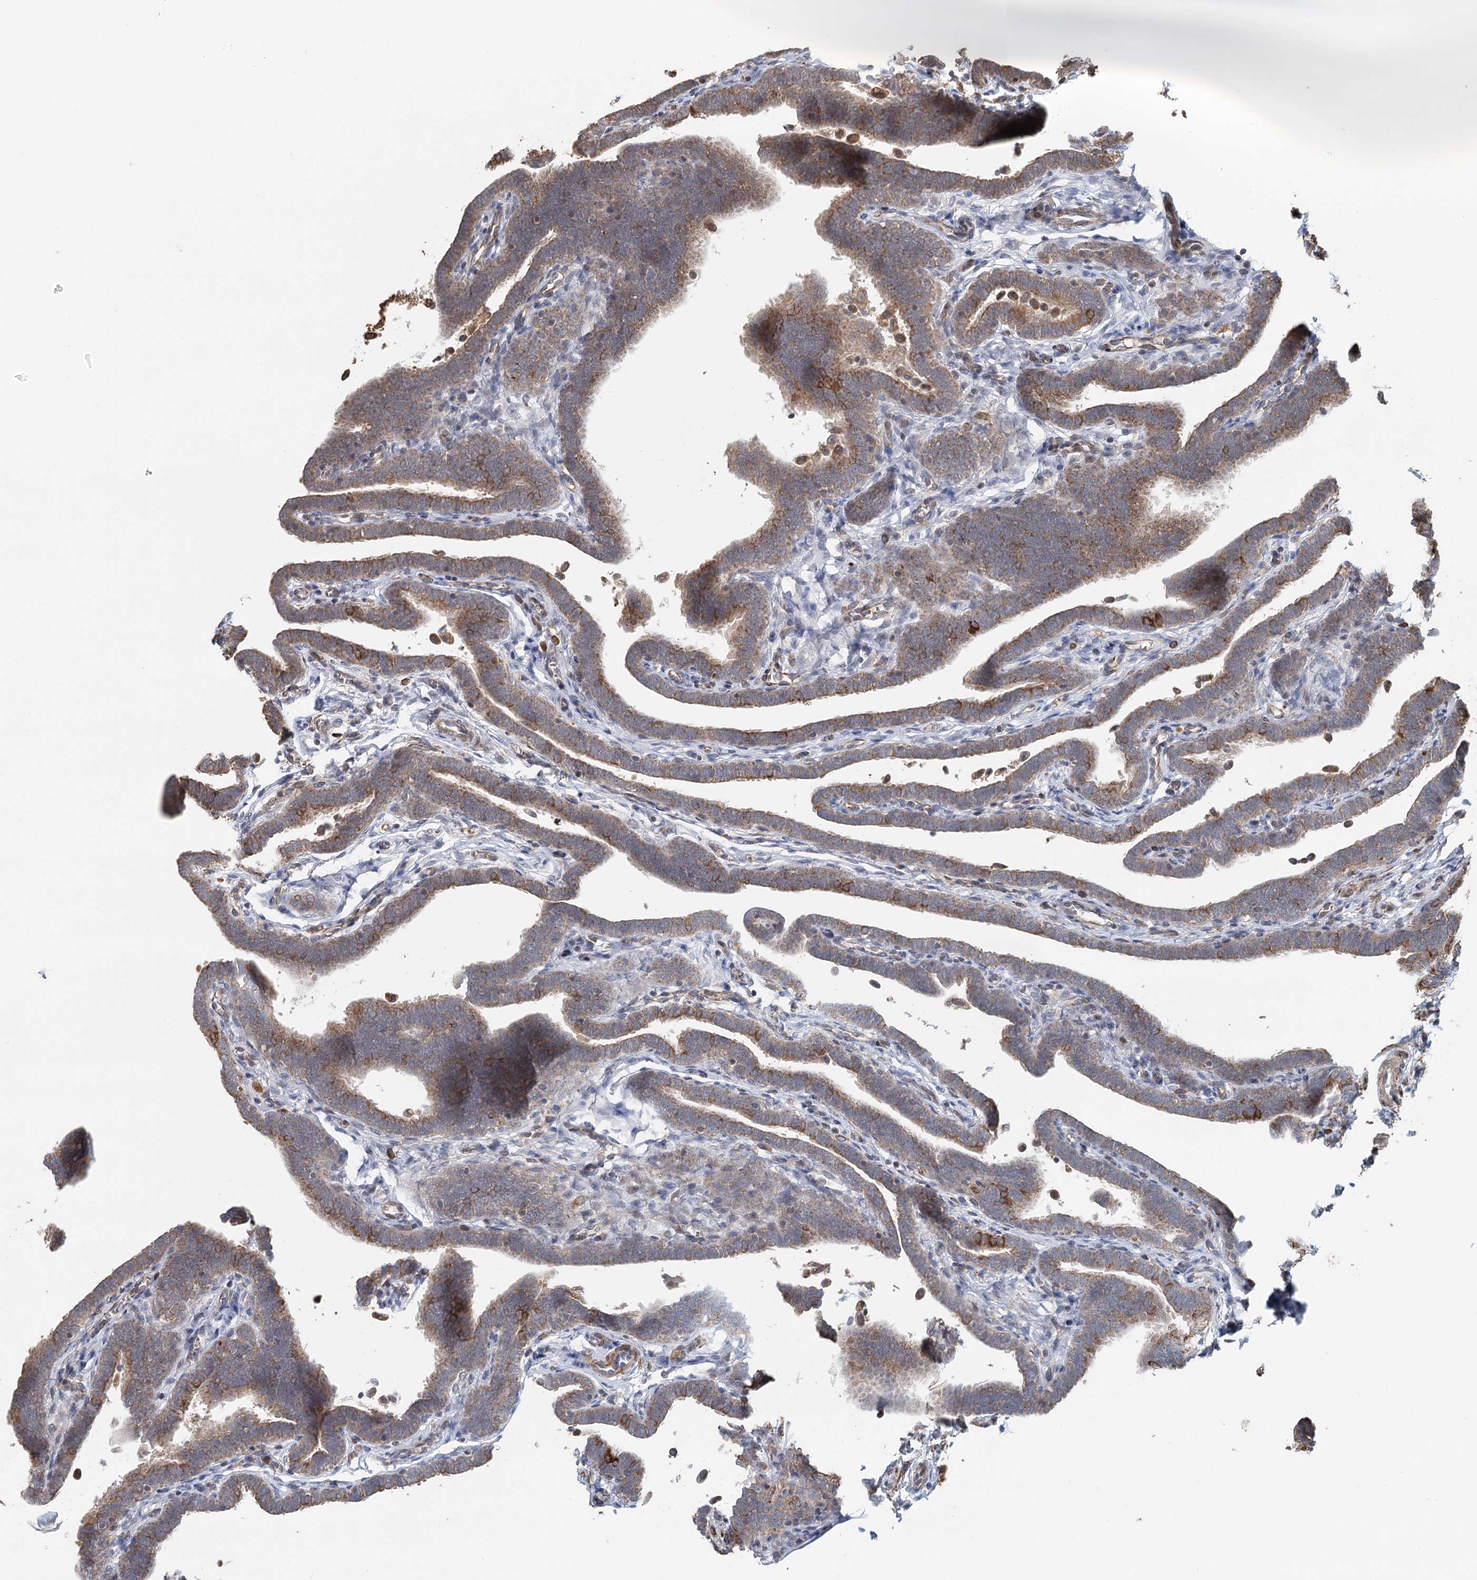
{"staining": {"intensity": "strong", "quantity": "25%-75%", "location": "cytoplasmic/membranous"}, "tissue": "fallopian tube", "cell_type": "Glandular cells", "image_type": "normal", "snomed": [{"axis": "morphology", "description": "Normal tissue, NOS"}, {"axis": "topography", "description": "Fallopian tube"}], "caption": "The micrograph reveals staining of normal fallopian tube, revealing strong cytoplasmic/membranous protein expression (brown color) within glandular cells. (DAB (3,3'-diaminobenzidine) = brown stain, brightfield microscopy at high magnification).", "gene": "RNF111", "patient": {"sex": "female", "age": 36}}